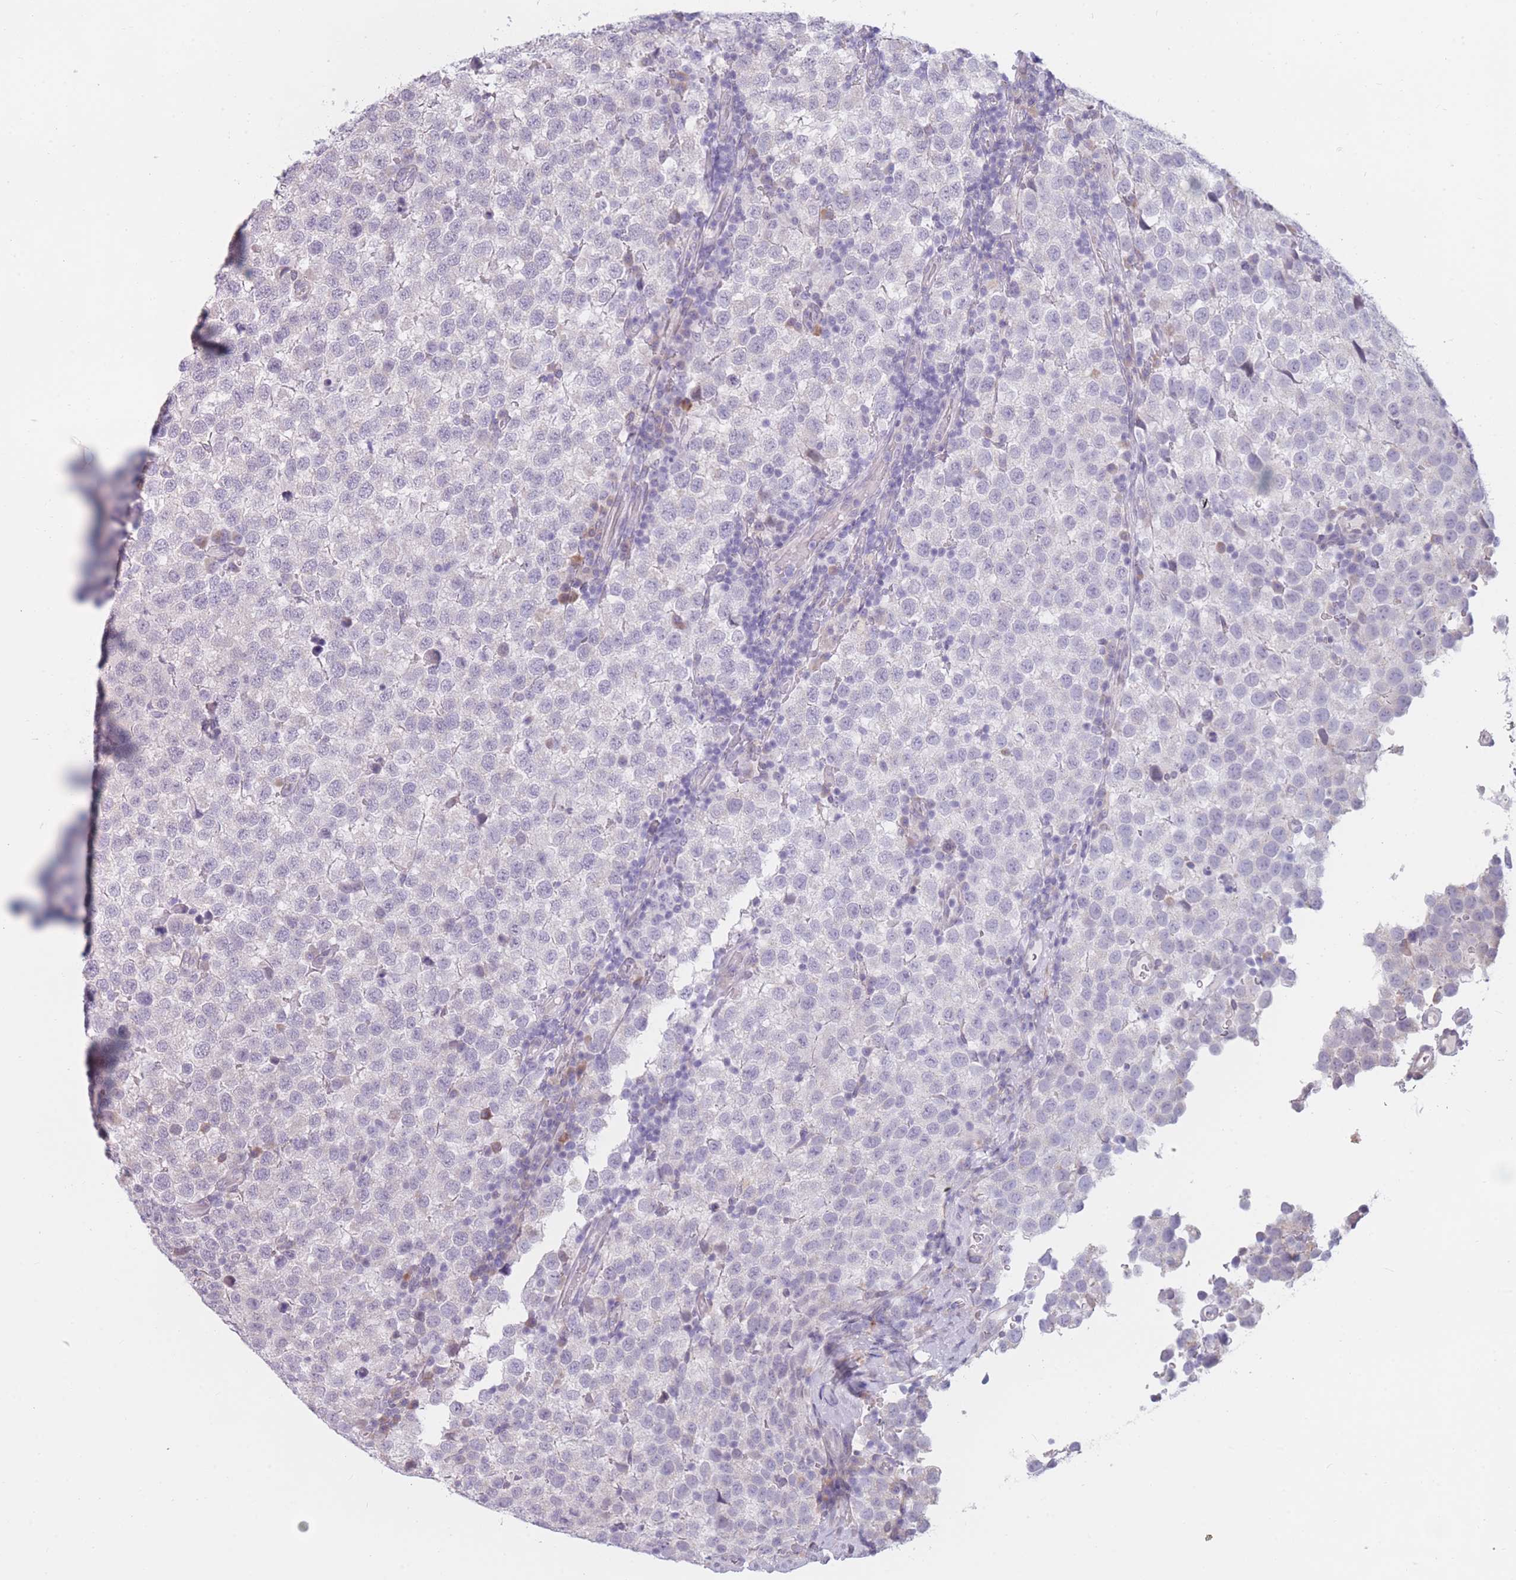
{"staining": {"intensity": "negative", "quantity": "none", "location": "none"}, "tissue": "testis cancer", "cell_type": "Tumor cells", "image_type": "cancer", "snomed": [{"axis": "morphology", "description": "Seminoma, NOS"}, {"axis": "topography", "description": "Testis"}], "caption": "There is no significant staining in tumor cells of testis cancer.", "gene": "COL27A1", "patient": {"sex": "male", "age": 34}}